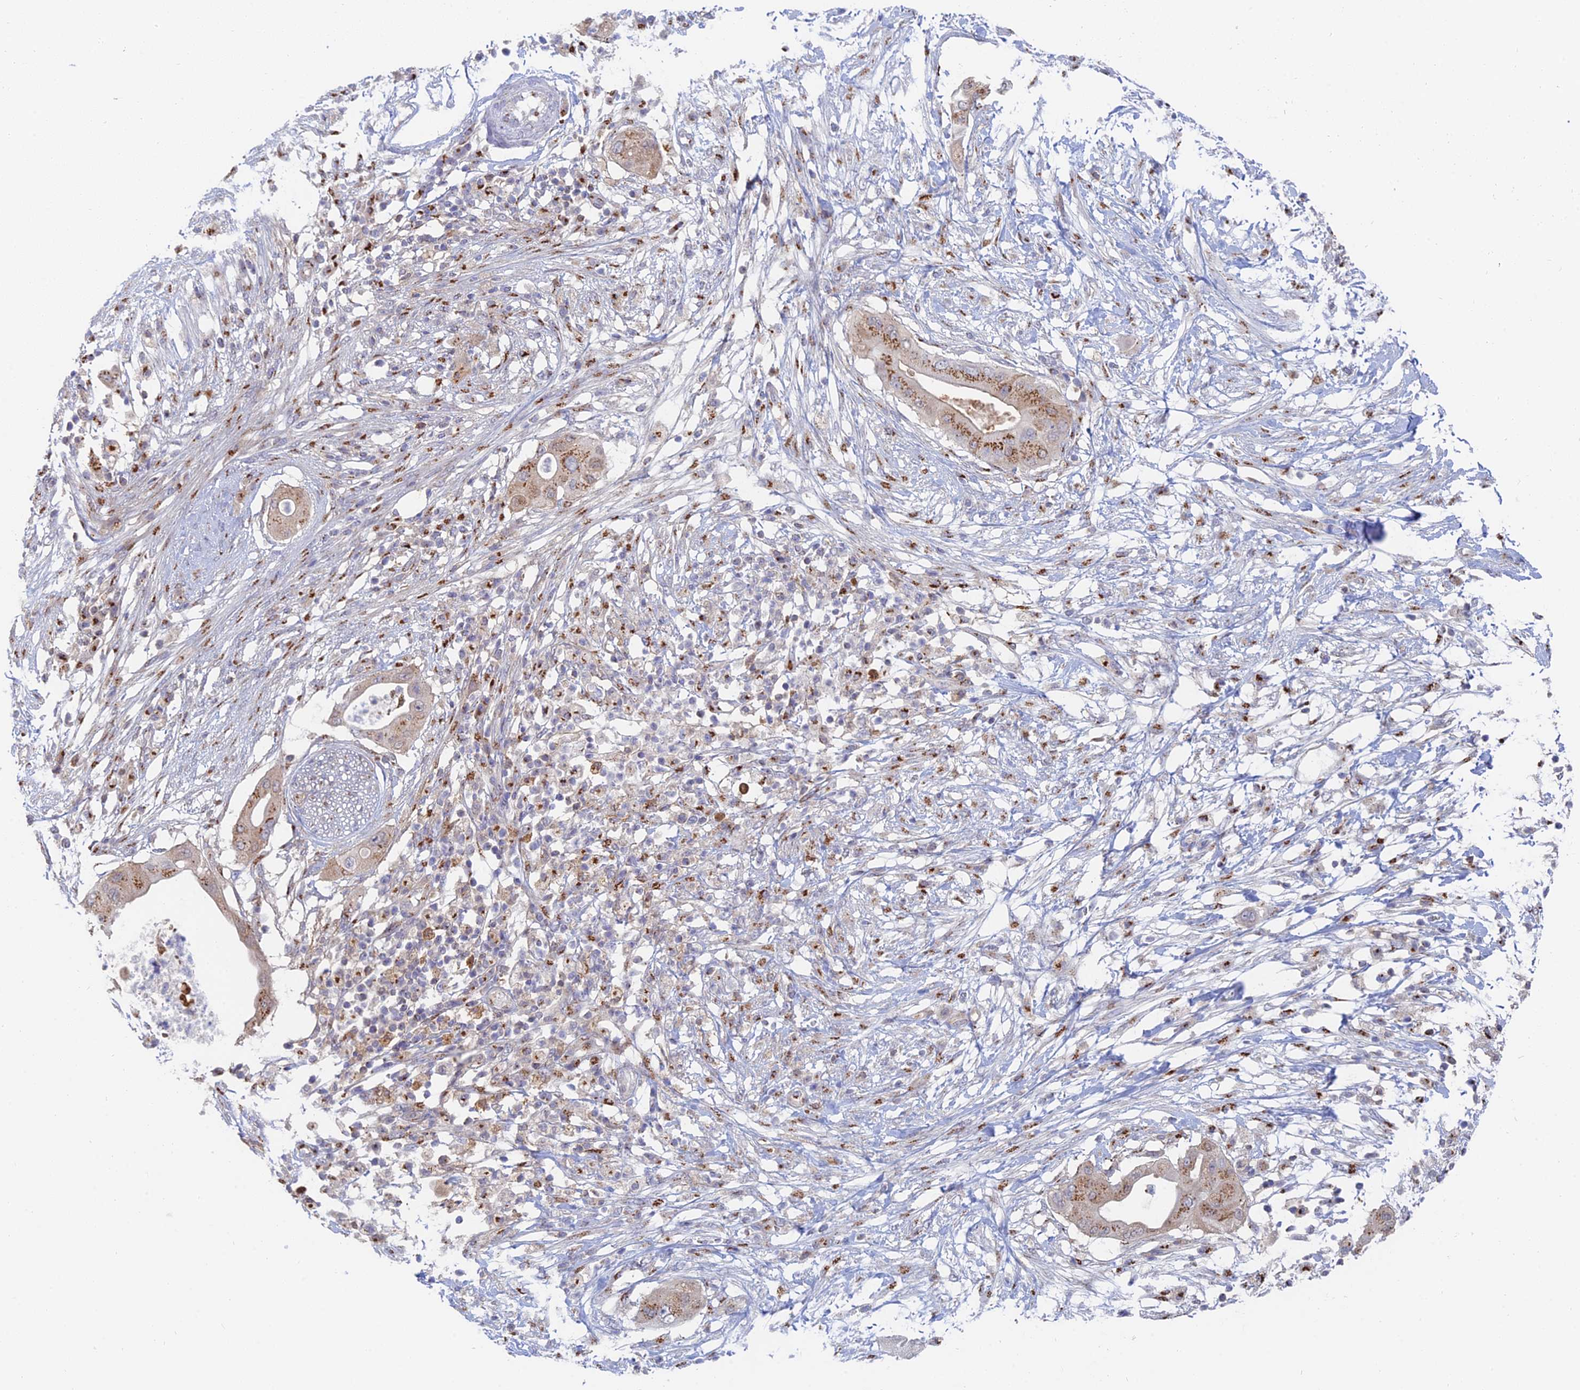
{"staining": {"intensity": "moderate", "quantity": ">75%", "location": "cytoplasmic/membranous"}, "tissue": "pancreatic cancer", "cell_type": "Tumor cells", "image_type": "cancer", "snomed": [{"axis": "morphology", "description": "Adenocarcinoma, NOS"}, {"axis": "topography", "description": "Pancreas"}], "caption": "A medium amount of moderate cytoplasmic/membranous staining is appreciated in approximately >75% of tumor cells in pancreatic adenocarcinoma tissue.", "gene": "HS2ST1", "patient": {"sex": "male", "age": 68}}